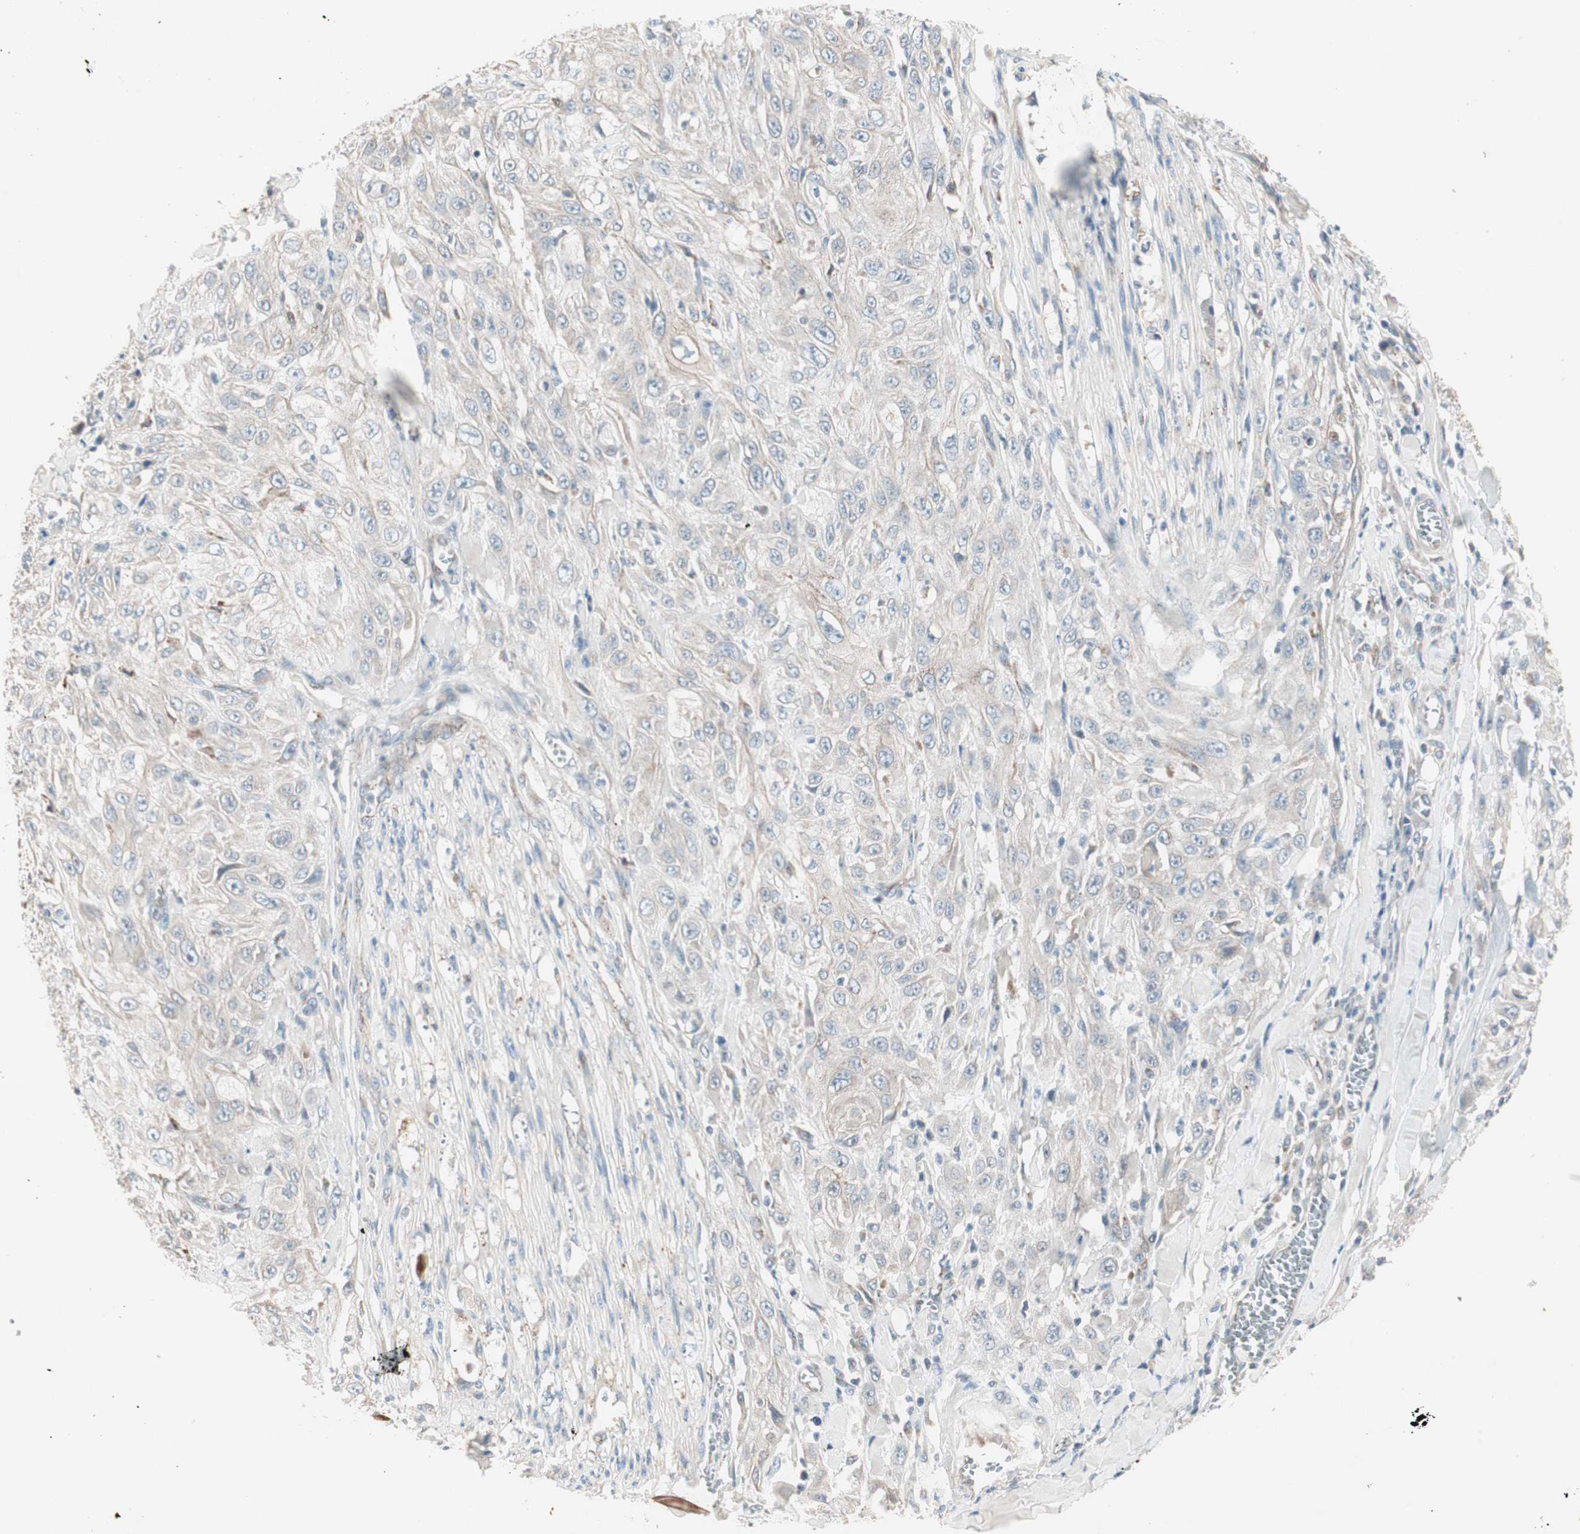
{"staining": {"intensity": "weak", "quantity": ">75%", "location": "cytoplasmic/membranous"}, "tissue": "skin cancer", "cell_type": "Tumor cells", "image_type": "cancer", "snomed": [{"axis": "morphology", "description": "Squamous cell carcinoma, NOS"}, {"axis": "morphology", "description": "Squamous cell carcinoma, metastatic, NOS"}, {"axis": "topography", "description": "Skin"}, {"axis": "topography", "description": "Lymph node"}], "caption": "A histopathology image of human skin cancer (squamous cell carcinoma) stained for a protein reveals weak cytoplasmic/membranous brown staining in tumor cells.", "gene": "FGFR4", "patient": {"sex": "male", "age": 75}}